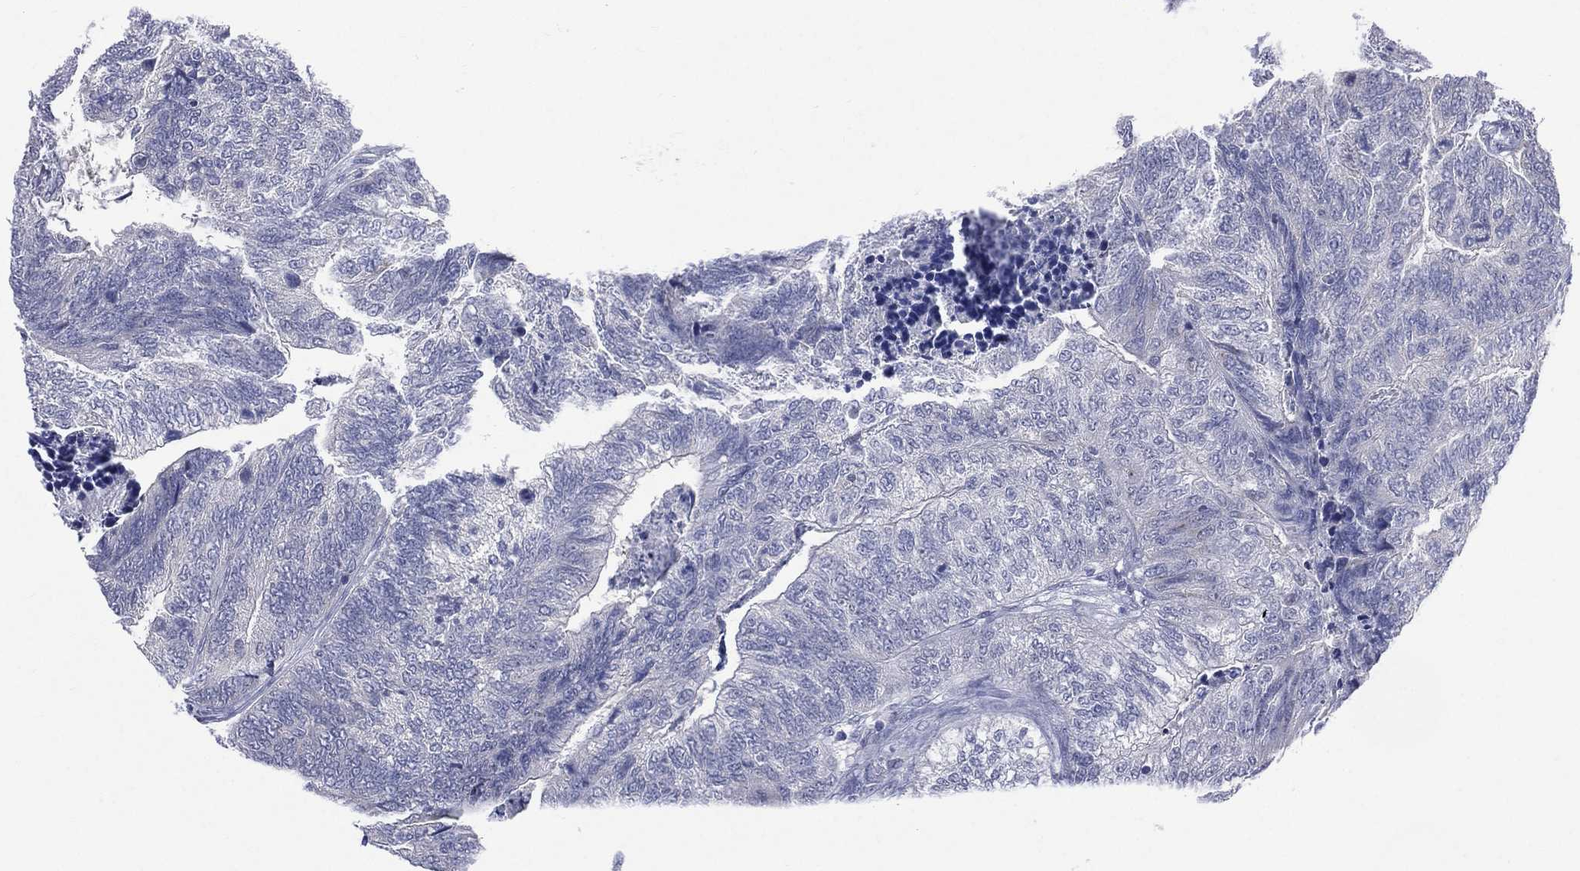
{"staining": {"intensity": "negative", "quantity": "none", "location": "none"}, "tissue": "colorectal cancer", "cell_type": "Tumor cells", "image_type": "cancer", "snomed": [{"axis": "morphology", "description": "Adenocarcinoma, NOS"}, {"axis": "topography", "description": "Colon"}], "caption": "Immunohistochemical staining of colorectal cancer displays no significant staining in tumor cells.", "gene": "AKAP3", "patient": {"sex": "female", "age": 67}}